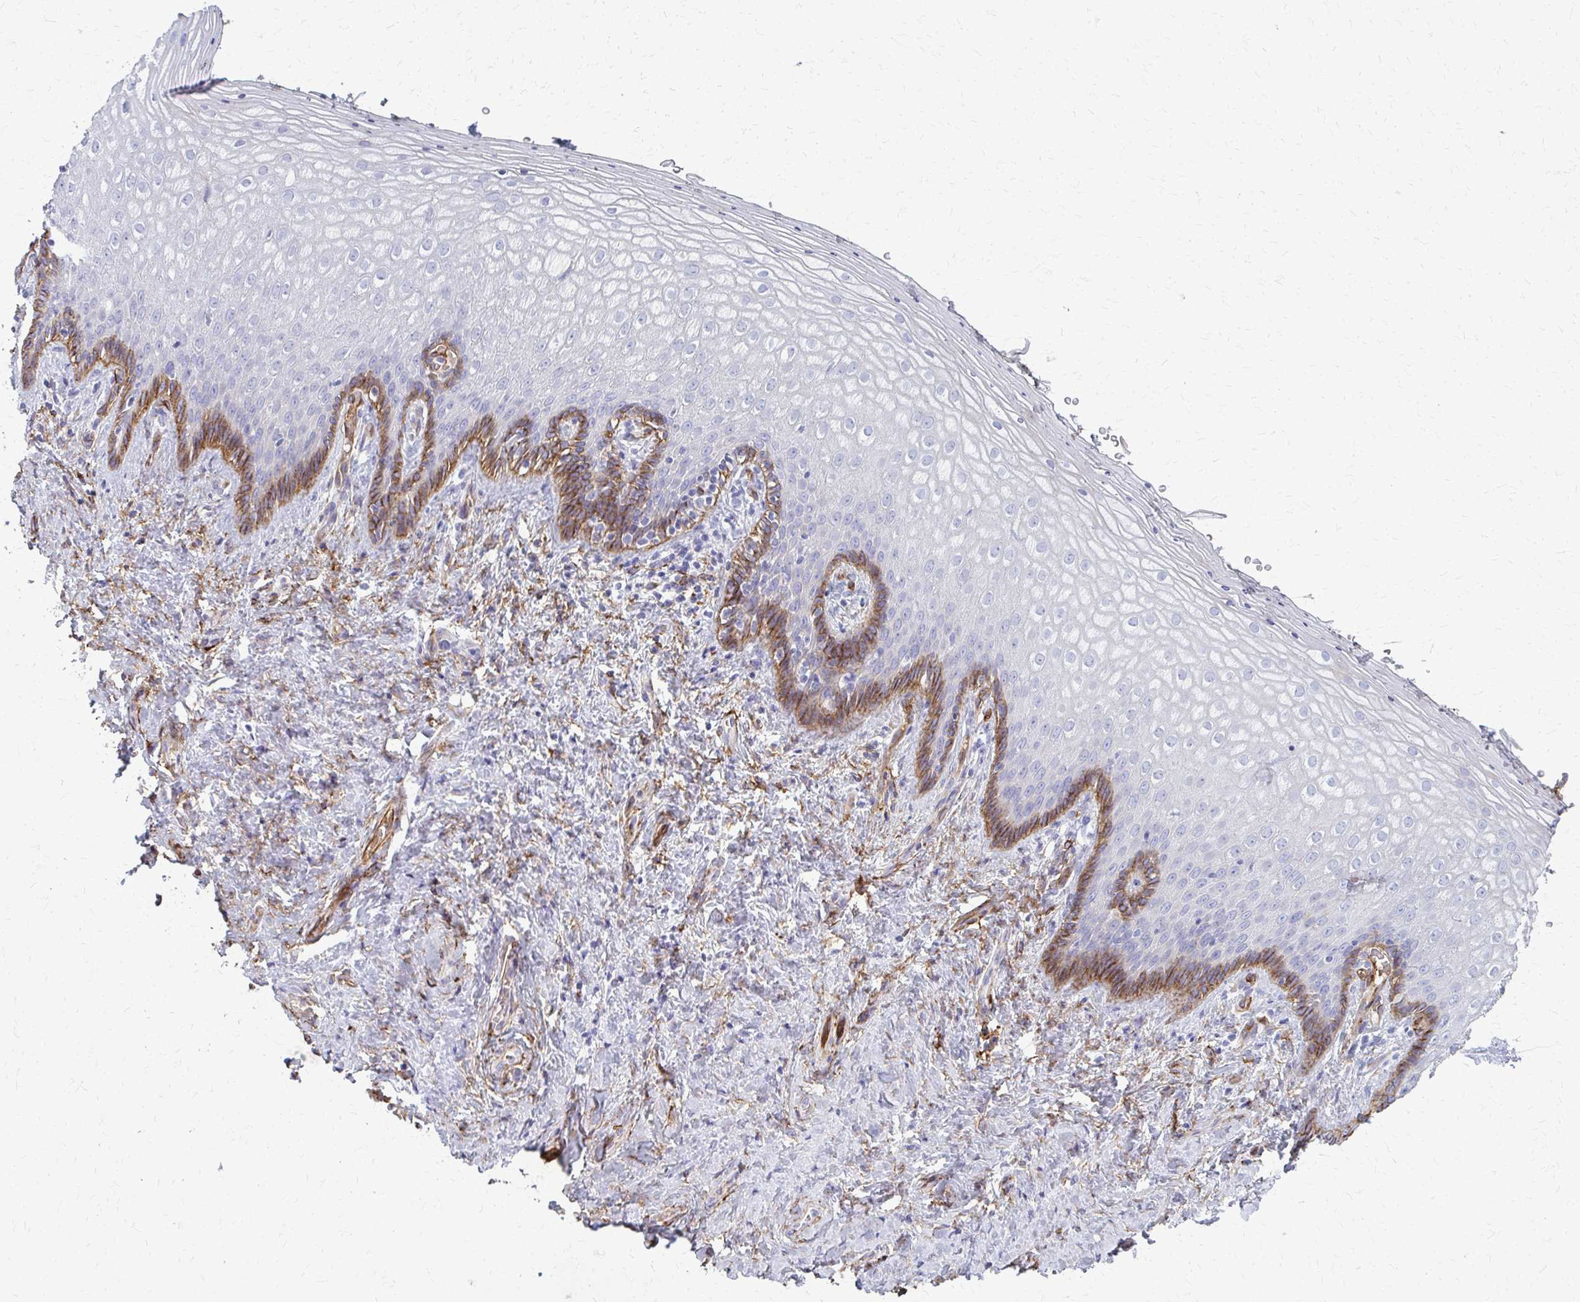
{"staining": {"intensity": "moderate", "quantity": "<25%", "location": "cytoplasmic/membranous"}, "tissue": "vagina", "cell_type": "Squamous epithelial cells", "image_type": "normal", "snomed": [{"axis": "morphology", "description": "Normal tissue, NOS"}, {"axis": "topography", "description": "Vagina"}], "caption": "Moderate cytoplasmic/membranous expression for a protein is identified in approximately <25% of squamous epithelial cells of unremarkable vagina using immunohistochemistry (IHC).", "gene": "ADIPOQ", "patient": {"sex": "female", "age": 42}}